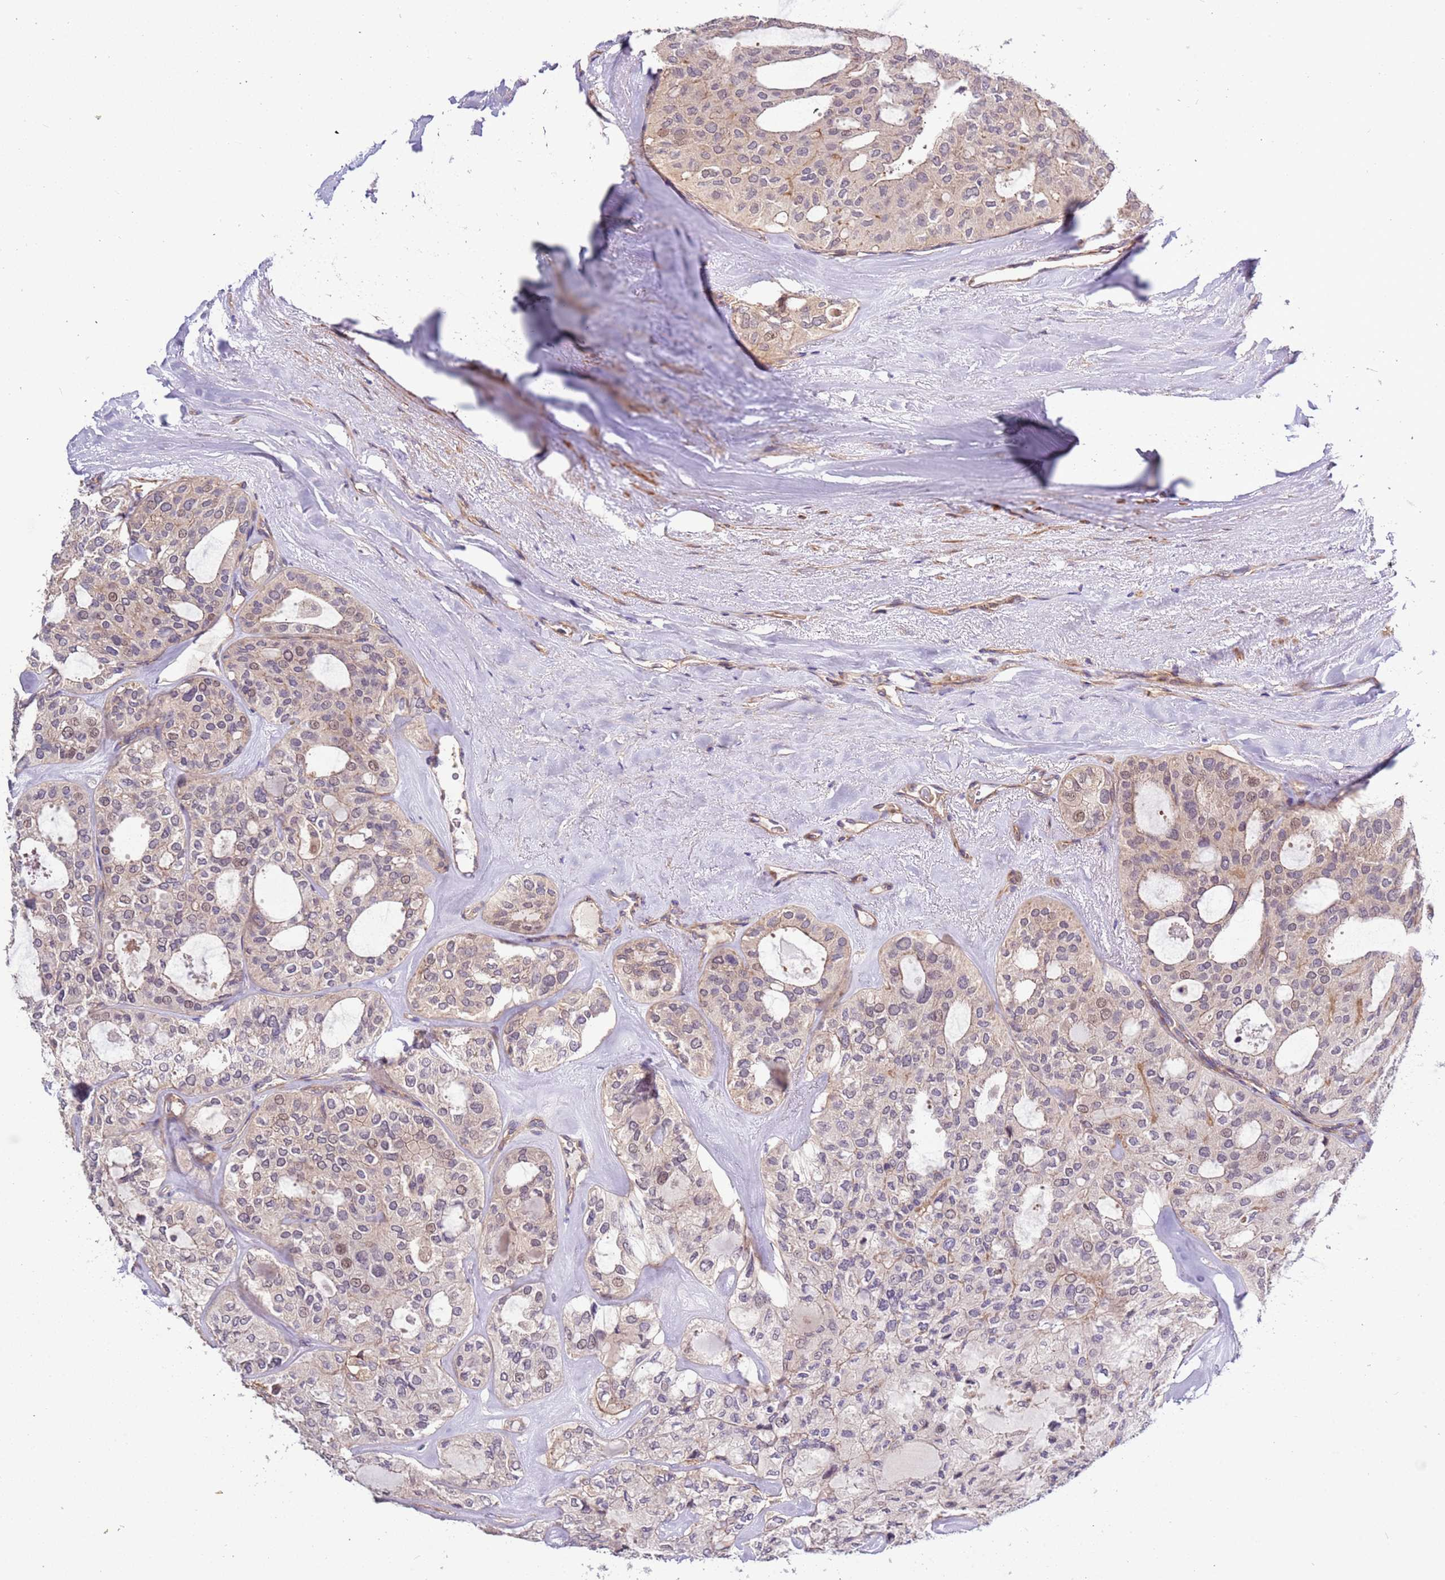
{"staining": {"intensity": "weak", "quantity": "<25%", "location": "cytoplasmic/membranous"}, "tissue": "thyroid cancer", "cell_type": "Tumor cells", "image_type": "cancer", "snomed": [{"axis": "morphology", "description": "Follicular adenoma carcinoma, NOS"}, {"axis": "topography", "description": "Thyroid gland"}], "caption": "High magnification brightfield microscopy of thyroid follicular adenoma carcinoma stained with DAB (brown) and counterstained with hematoxylin (blue): tumor cells show no significant positivity.", "gene": "LAMB4", "patient": {"sex": "male", "age": 75}}